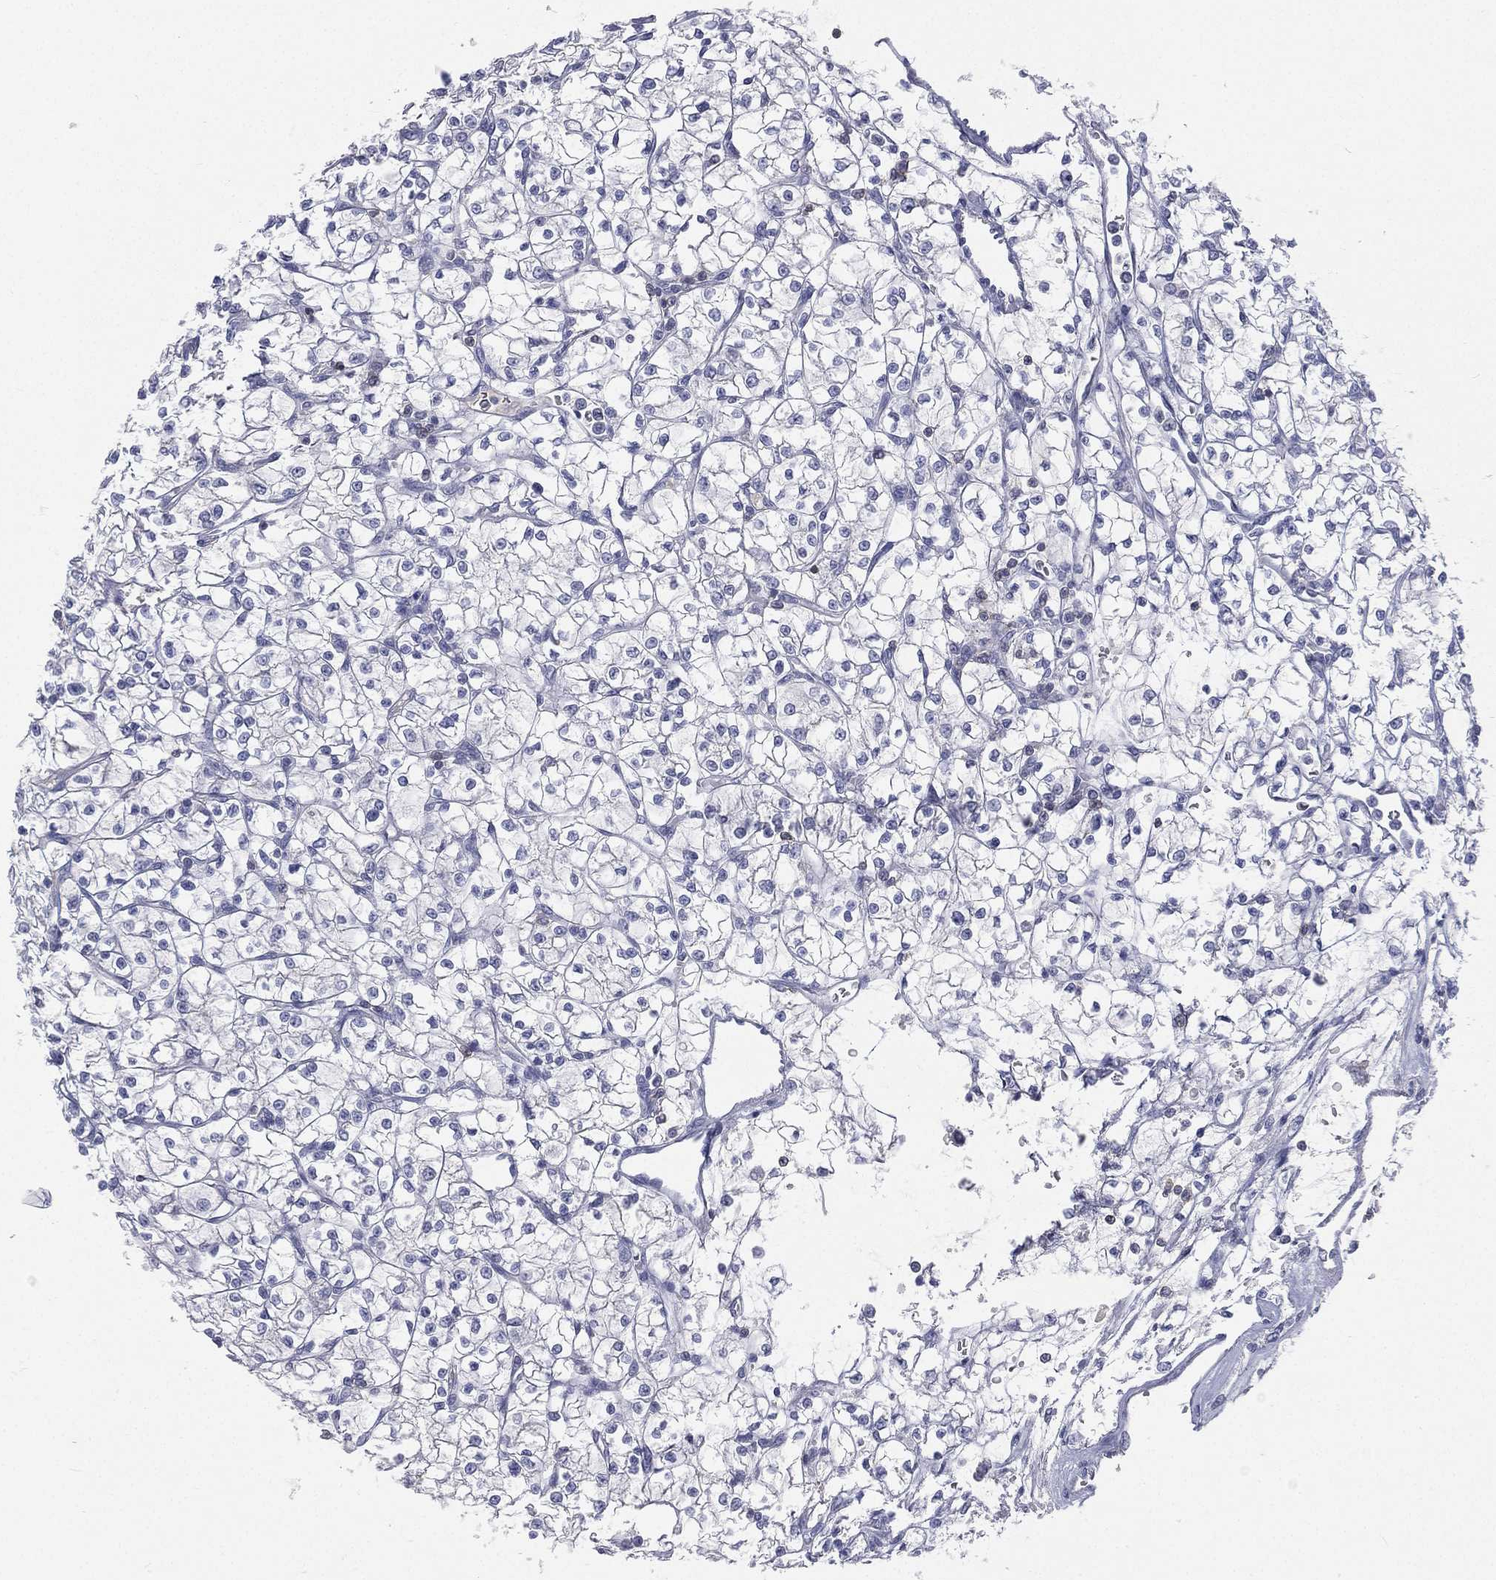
{"staining": {"intensity": "negative", "quantity": "none", "location": "none"}, "tissue": "renal cancer", "cell_type": "Tumor cells", "image_type": "cancer", "snomed": [{"axis": "morphology", "description": "Adenocarcinoma, NOS"}, {"axis": "topography", "description": "Kidney"}], "caption": "Tumor cells show no significant positivity in renal adenocarcinoma.", "gene": "CD3D", "patient": {"sex": "female", "age": 64}}